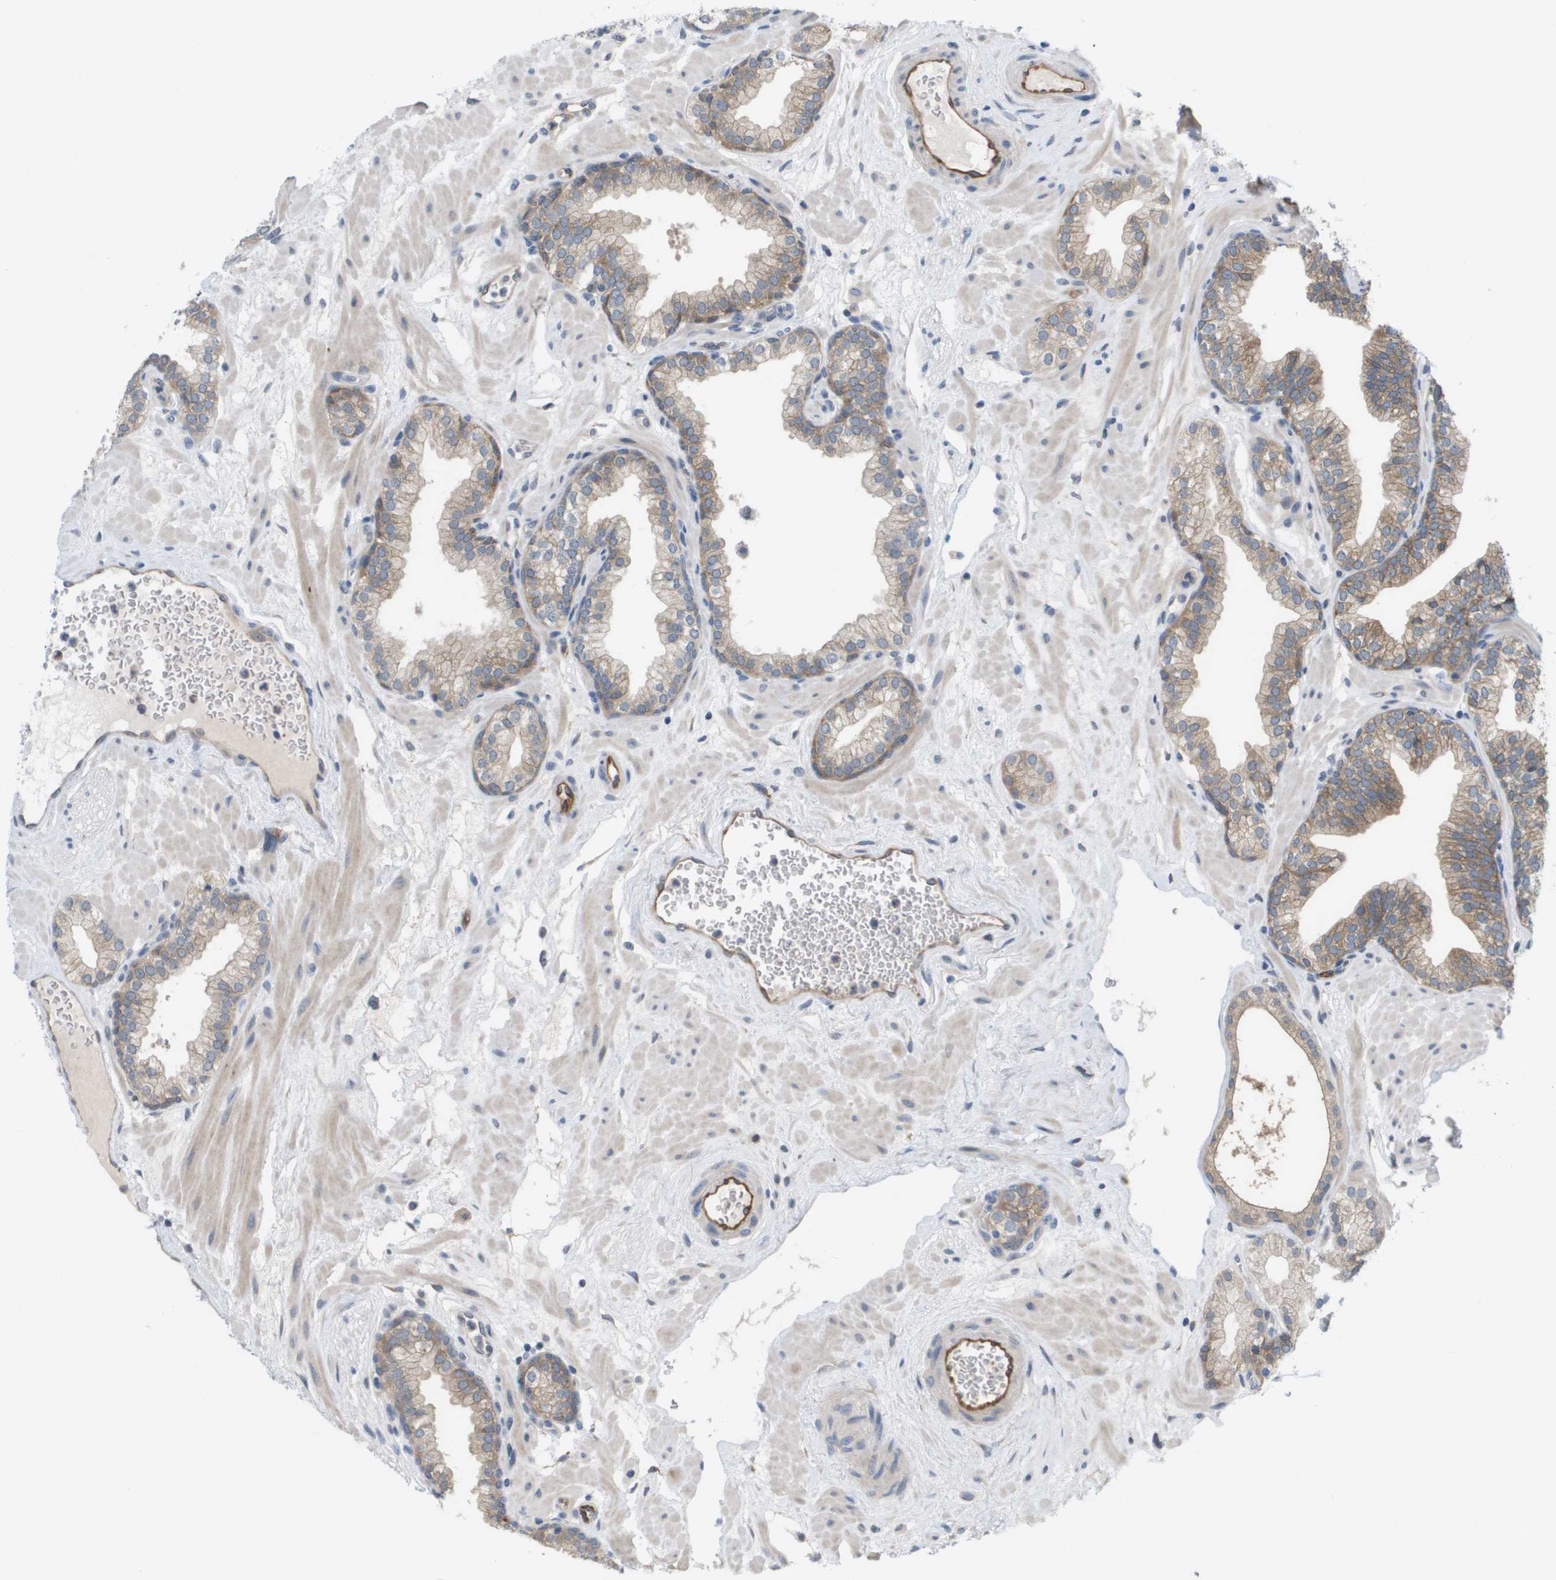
{"staining": {"intensity": "weak", "quantity": "25%-75%", "location": "cytoplasmic/membranous"}, "tissue": "prostate", "cell_type": "Glandular cells", "image_type": "normal", "snomed": [{"axis": "morphology", "description": "Normal tissue, NOS"}, {"axis": "morphology", "description": "Urothelial carcinoma, Low grade"}, {"axis": "topography", "description": "Urinary bladder"}, {"axis": "topography", "description": "Prostate"}], "caption": "Protein staining demonstrates weak cytoplasmic/membranous positivity in approximately 25%-75% of glandular cells in unremarkable prostate.", "gene": "MARCHF8", "patient": {"sex": "male", "age": 60}}